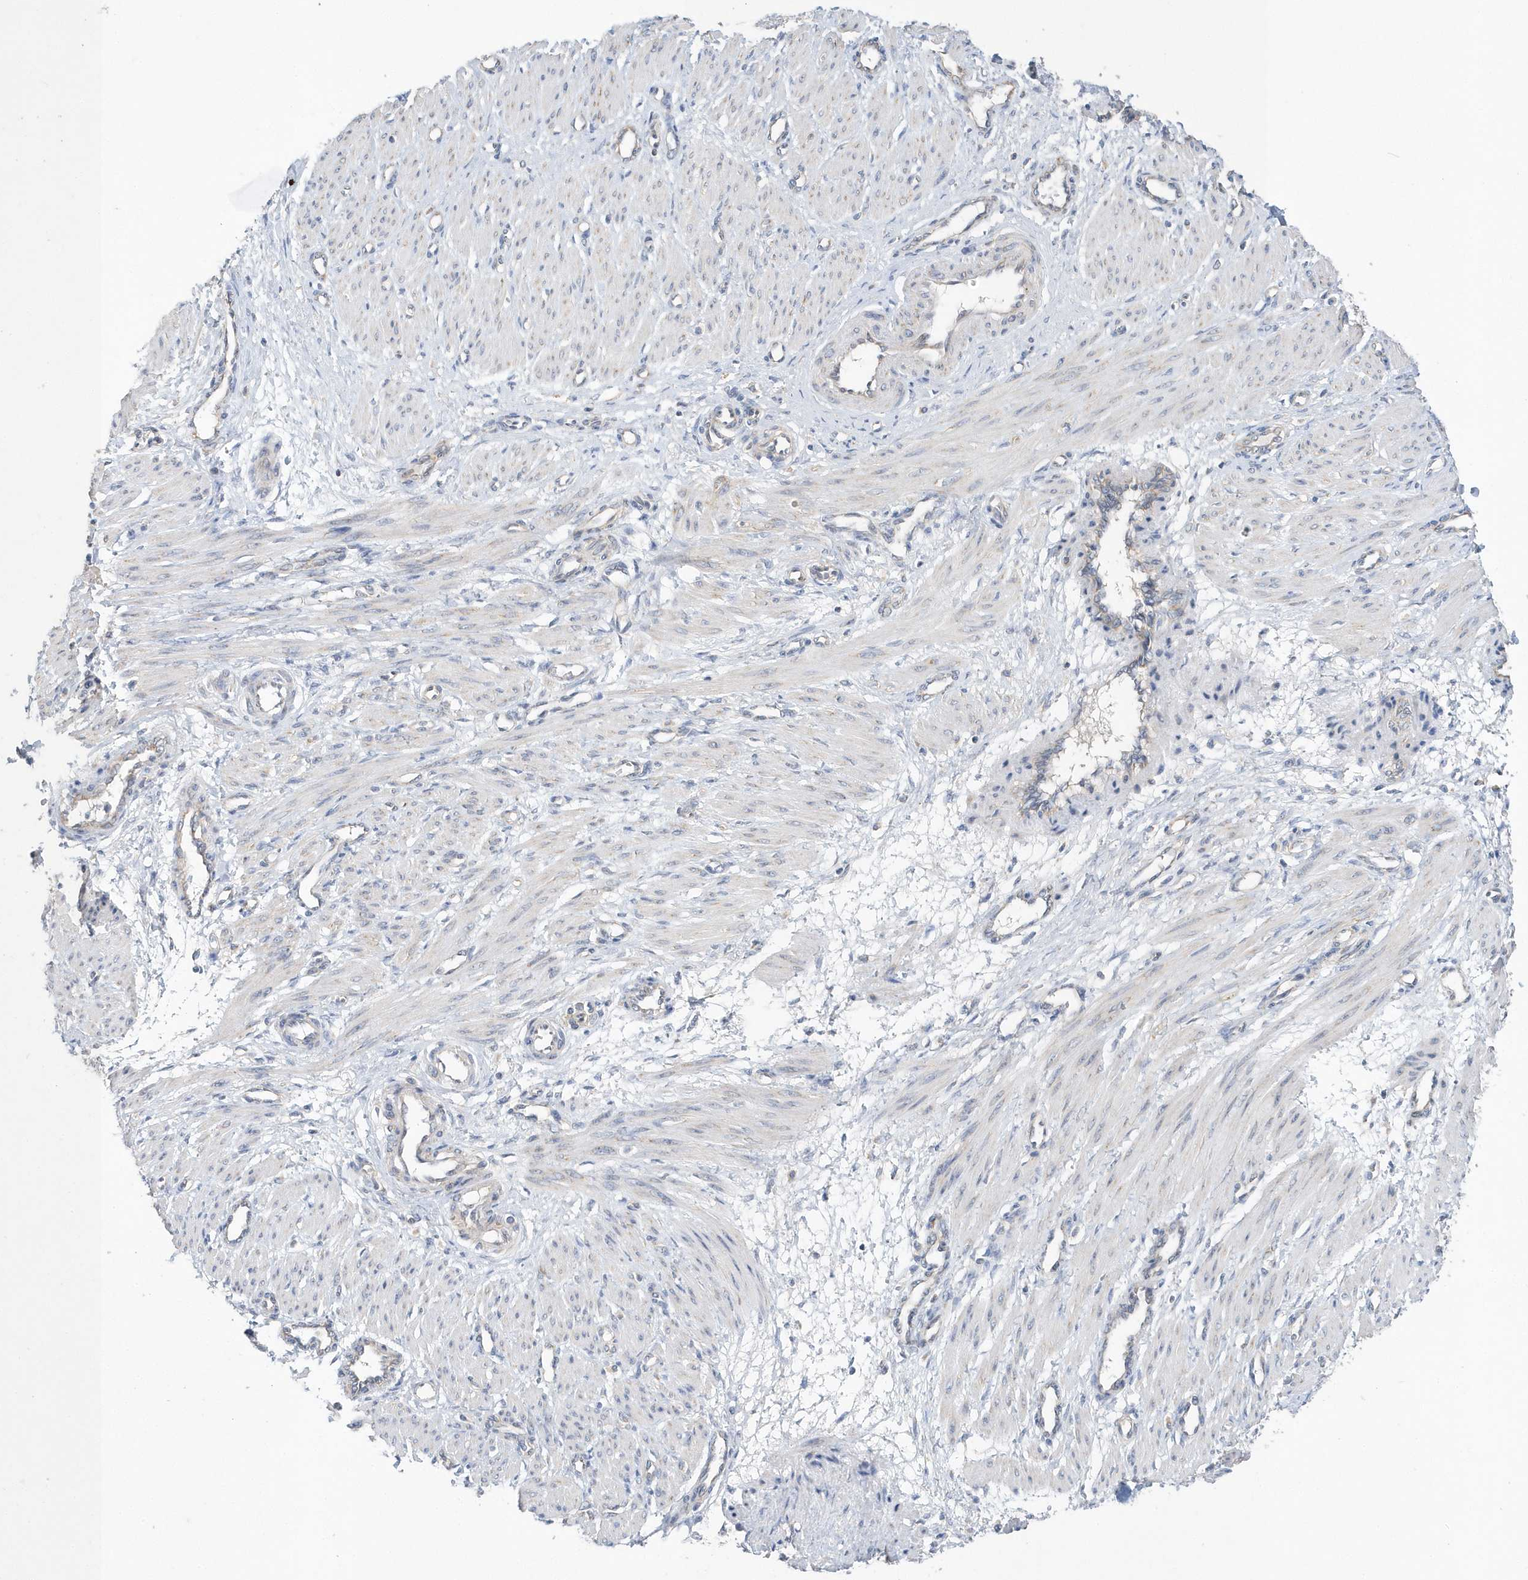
{"staining": {"intensity": "negative", "quantity": "none", "location": "none"}, "tissue": "smooth muscle", "cell_type": "Smooth muscle cells", "image_type": "normal", "snomed": [{"axis": "morphology", "description": "Normal tissue, NOS"}, {"axis": "topography", "description": "Endometrium"}], "caption": "A histopathology image of smooth muscle stained for a protein displays no brown staining in smooth muscle cells. Brightfield microscopy of IHC stained with DAB (3,3'-diaminobenzidine) (brown) and hematoxylin (blue), captured at high magnification.", "gene": "SPATA5", "patient": {"sex": "female", "age": 33}}